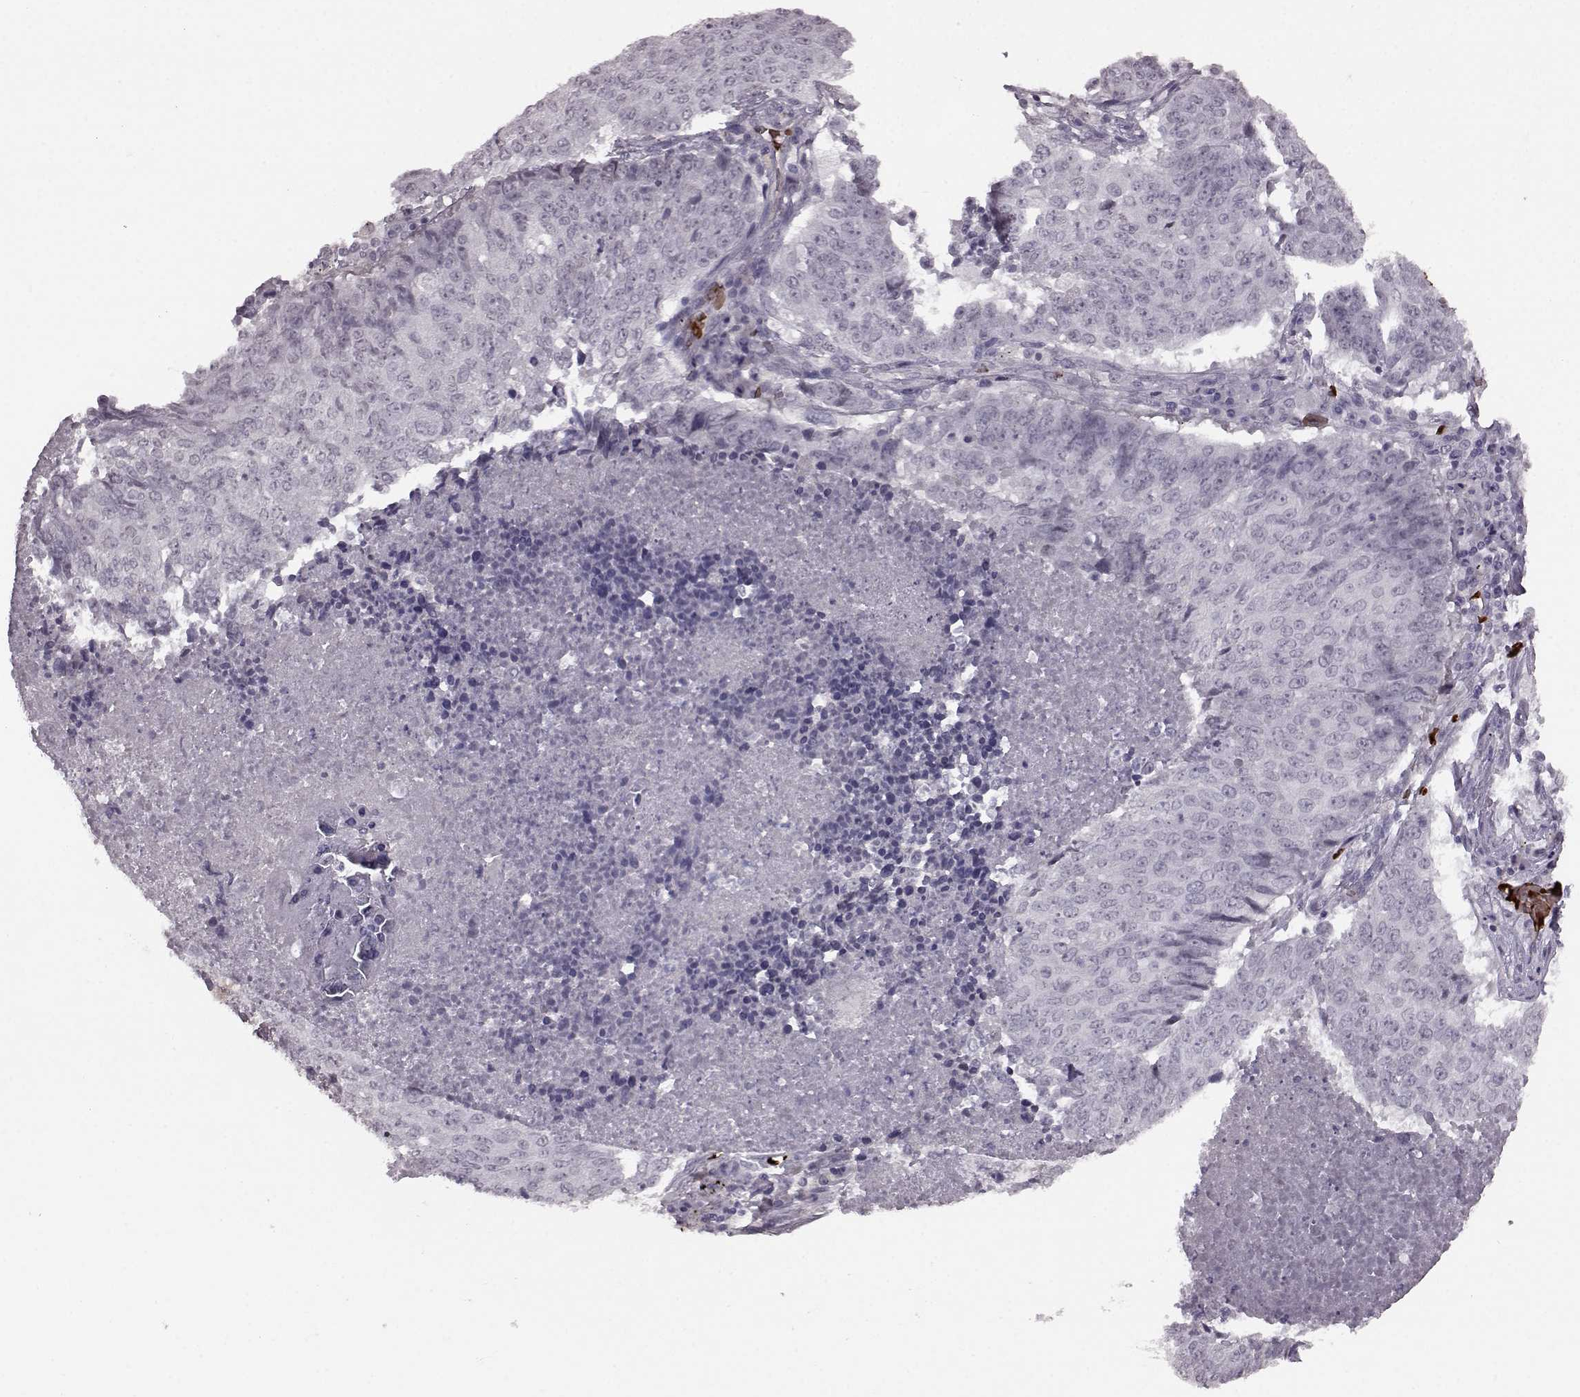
{"staining": {"intensity": "negative", "quantity": "none", "location": "none"}, "tissue": "lung cancer", "cell_type": "Tumor cells", "image_type": "cancer", "snomed": [{"axis": "morphology", "description": "Normal tissue, NOS"}, {"axis": "morphology", "description": "Squamous cell carcinoma, NOS"}, {"axis": "topography", "description": "Bronchus"}, {"axis": "topography", "description": "Lung"}], "caption": "Immunohistochemistry (IHC) histopathology image of neoplastic tissue: lung cancer (squamous cell carcinoma) stained with DAB reveals no significant protein expression in tumor cells.", "gene": "PROP1", "patient": {"sex": "male", "age": 64}}